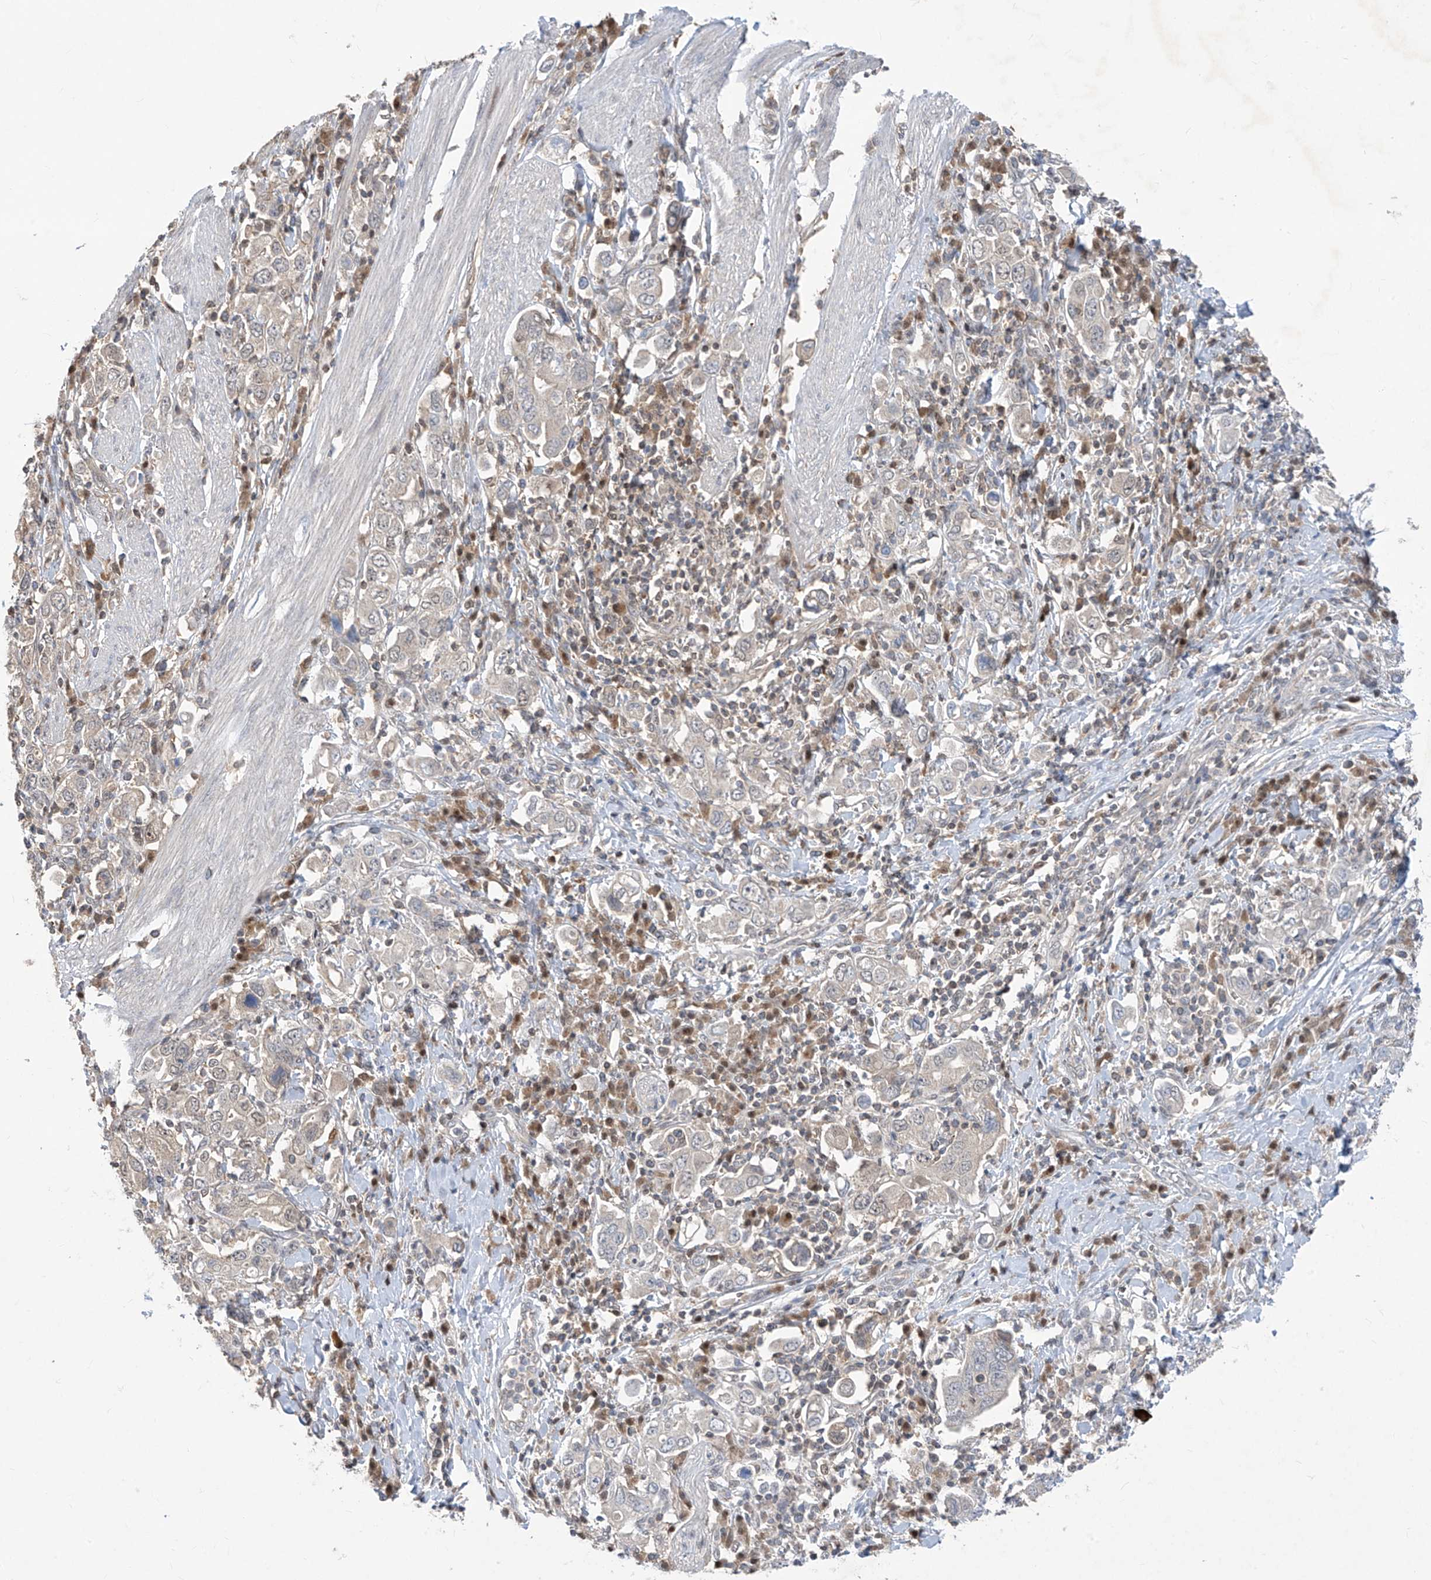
{"staining": {"intensity": "negative", "quantity": "none", "location": "none"}, "tissue": "stomach cancer", "cell_type": "Tumor cells", "image_type": "cancer", "snomed": [{"axis": "morphology", "description": "Adenocarcinoma, NOS"}, {"axis": "topography", "description": "Stomach, upper"}], "caption": "IHC micrograph of stomach cancer (adenocarcinoma) stained for a protein (brown), which displays no expression in tumor cells. (DAB (3,3'-diaminobenzidine) immunohistochemistry (IHC) visualized using brightfield microscopy, high magnification).", "gene": "ZNF358", "patient": {"sex": "male", "age": 62}}